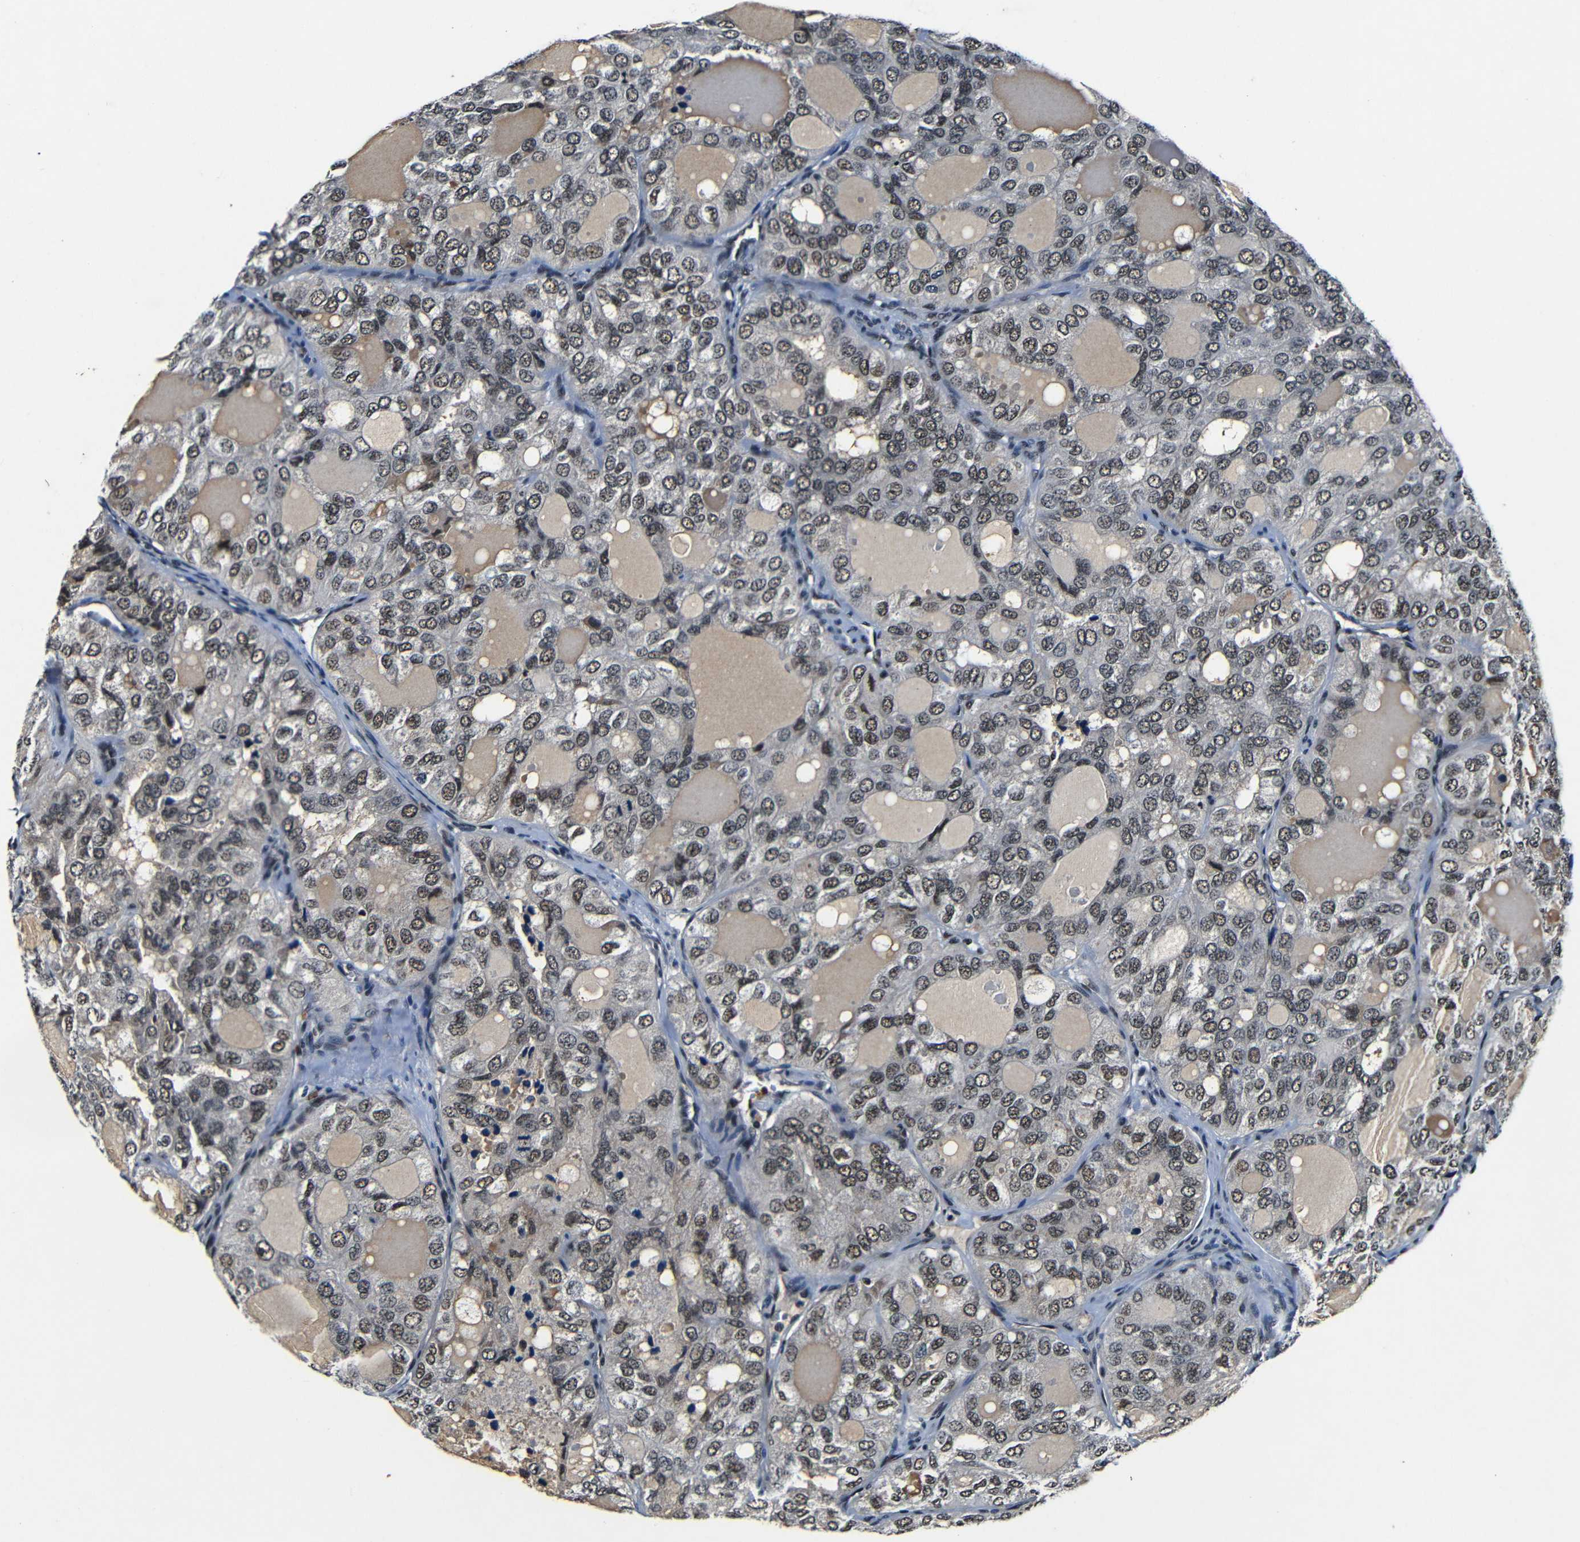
{"staining": {"intensity": "moderate", "quantity": ">75%", "location": "nuclear"}, "tissue": "thyroid cancer", "cell_type": "Tumor cells", "image_type": "cancer", "snomed": [{"axis": "morphology", "description": "Follicular adenoma carcinoma, NOS"}, {"axis": "topography", "description": "Thyroid gland"}], "caption": "Thyroid follicular adenoma carcinoma stained with a brown dye reveals moderate nuclear positive positivity in about >75% of tumor cells.", "gene": "FOXD4", "patient": {"sex": "male", "age": 75}}